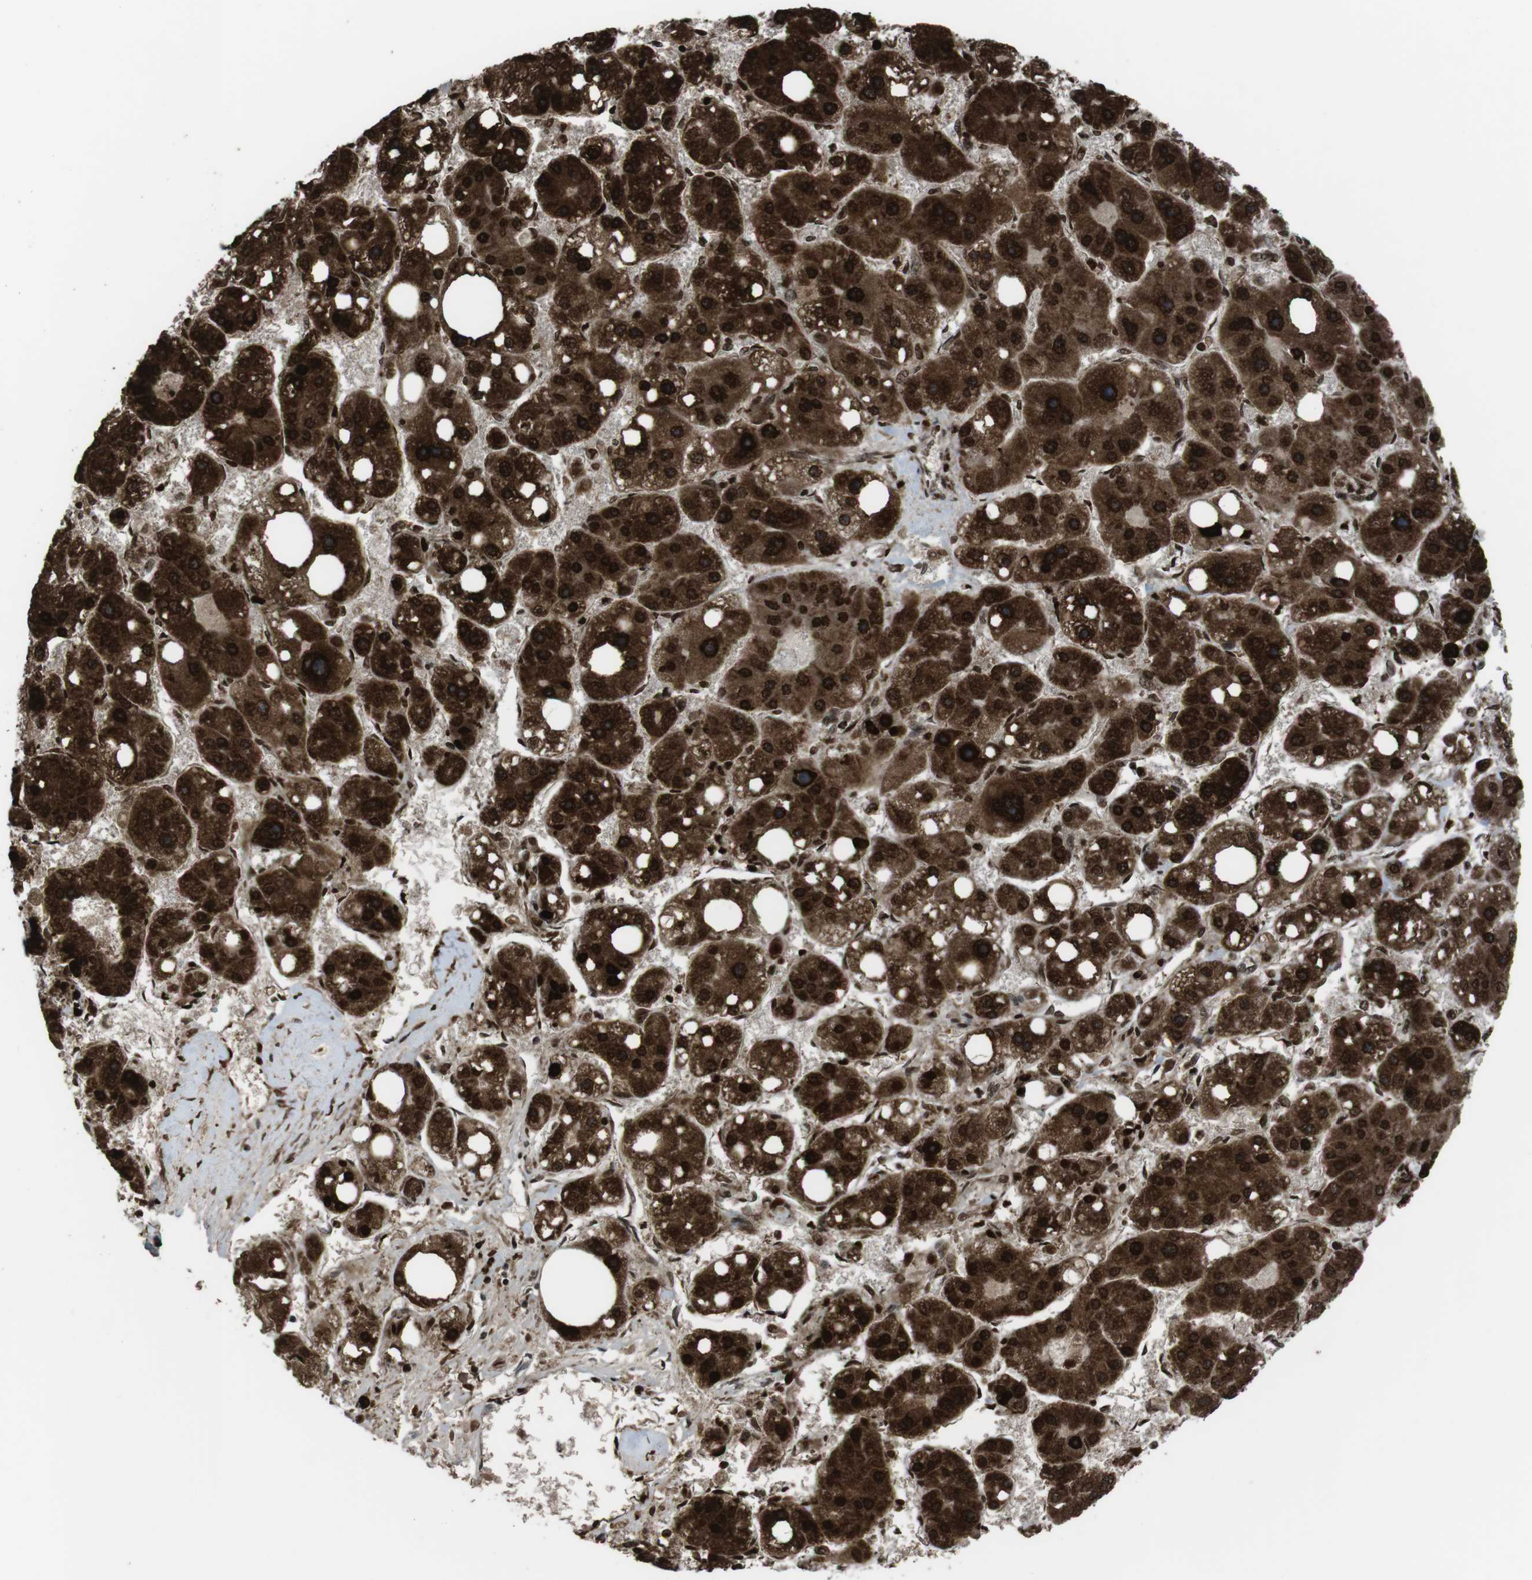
{"staining": {"intensity": "strong", "quantity": ">75%", "location": "cytoplasmic/membranous,nuclear"}, "tissue": "liver cancer", "cell_type": "Tumor cells", "image_type": "cancer", "snomed": [{"axis": "morphology", "description": "Carcinoma, Hepatocellular, NOS"}, {"axis": "topography", "description": "Liver"}], "caption": "Immunohistochemical staining of human liver cancer (hepatocellular carcinoma) exhibits strong cytoplasmic/membranous and nuclear protein staining in about >75% of tumor cells.", "gene": "SUB1", "patient": {"sex": "female", "age": 61}}